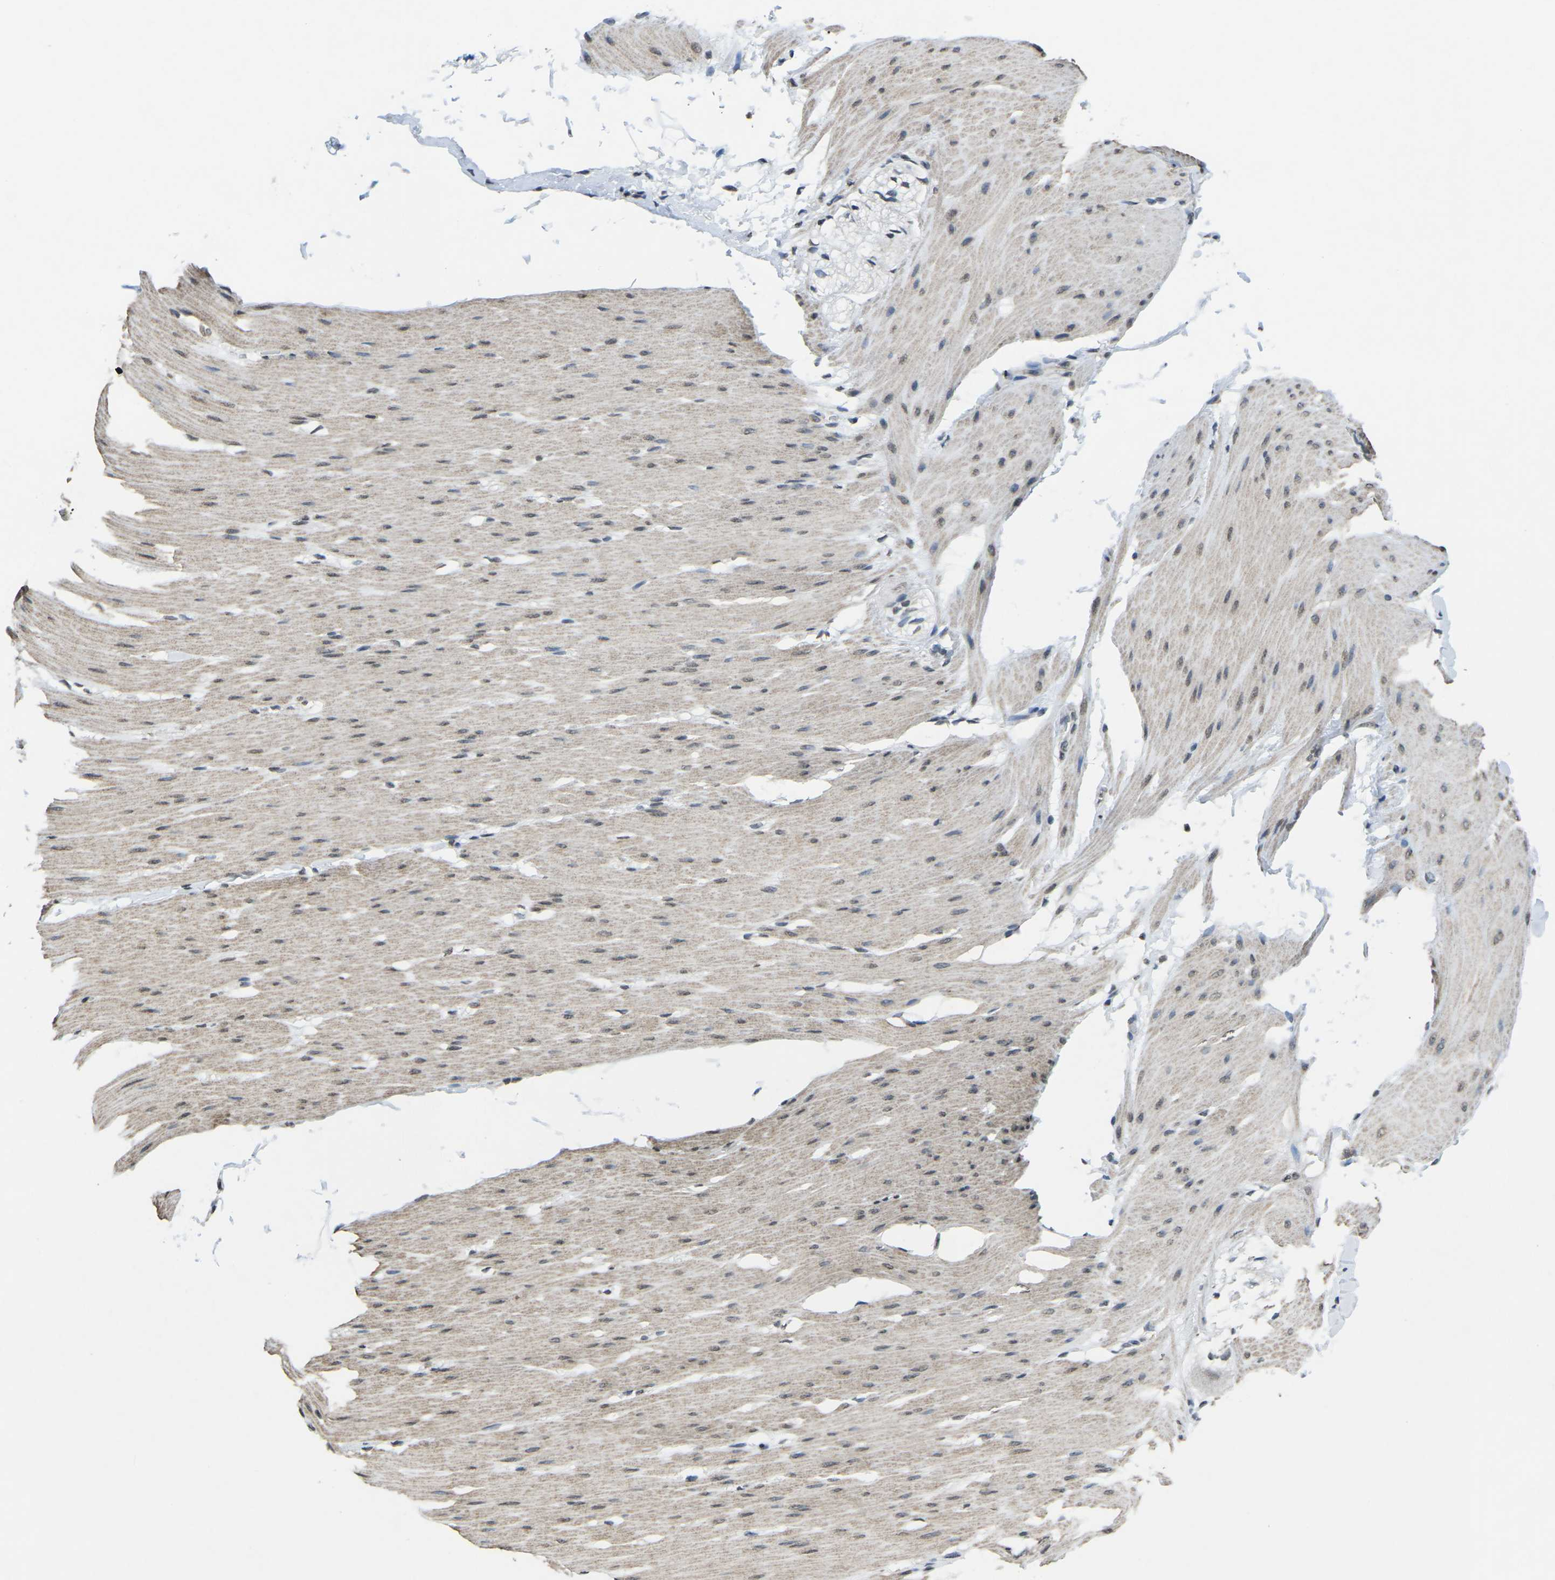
{"staining": {"intensity": "weak", "quantity": "<25%", "location": "cytoplasmic/membranous"}, "tissue": "smooth muscle", "cell_type": "Smooth muscle cells", "image_type": "normal", "snomed": [{"axis": "morphology", "description": "Normal tissue, NOS"}, {"axis": "topography", "description": "Smooth muscle"}, {"axis": "topography", "description": "Colon"}], "caption": "High power microscopy photomicrograph of an immunohistochemistry micrograph of benign smooth muscle, revealing no significant positivity in smooth muscle cells.", "gene": "TFR2", "patient": {"sex": "male", "age": 67}}